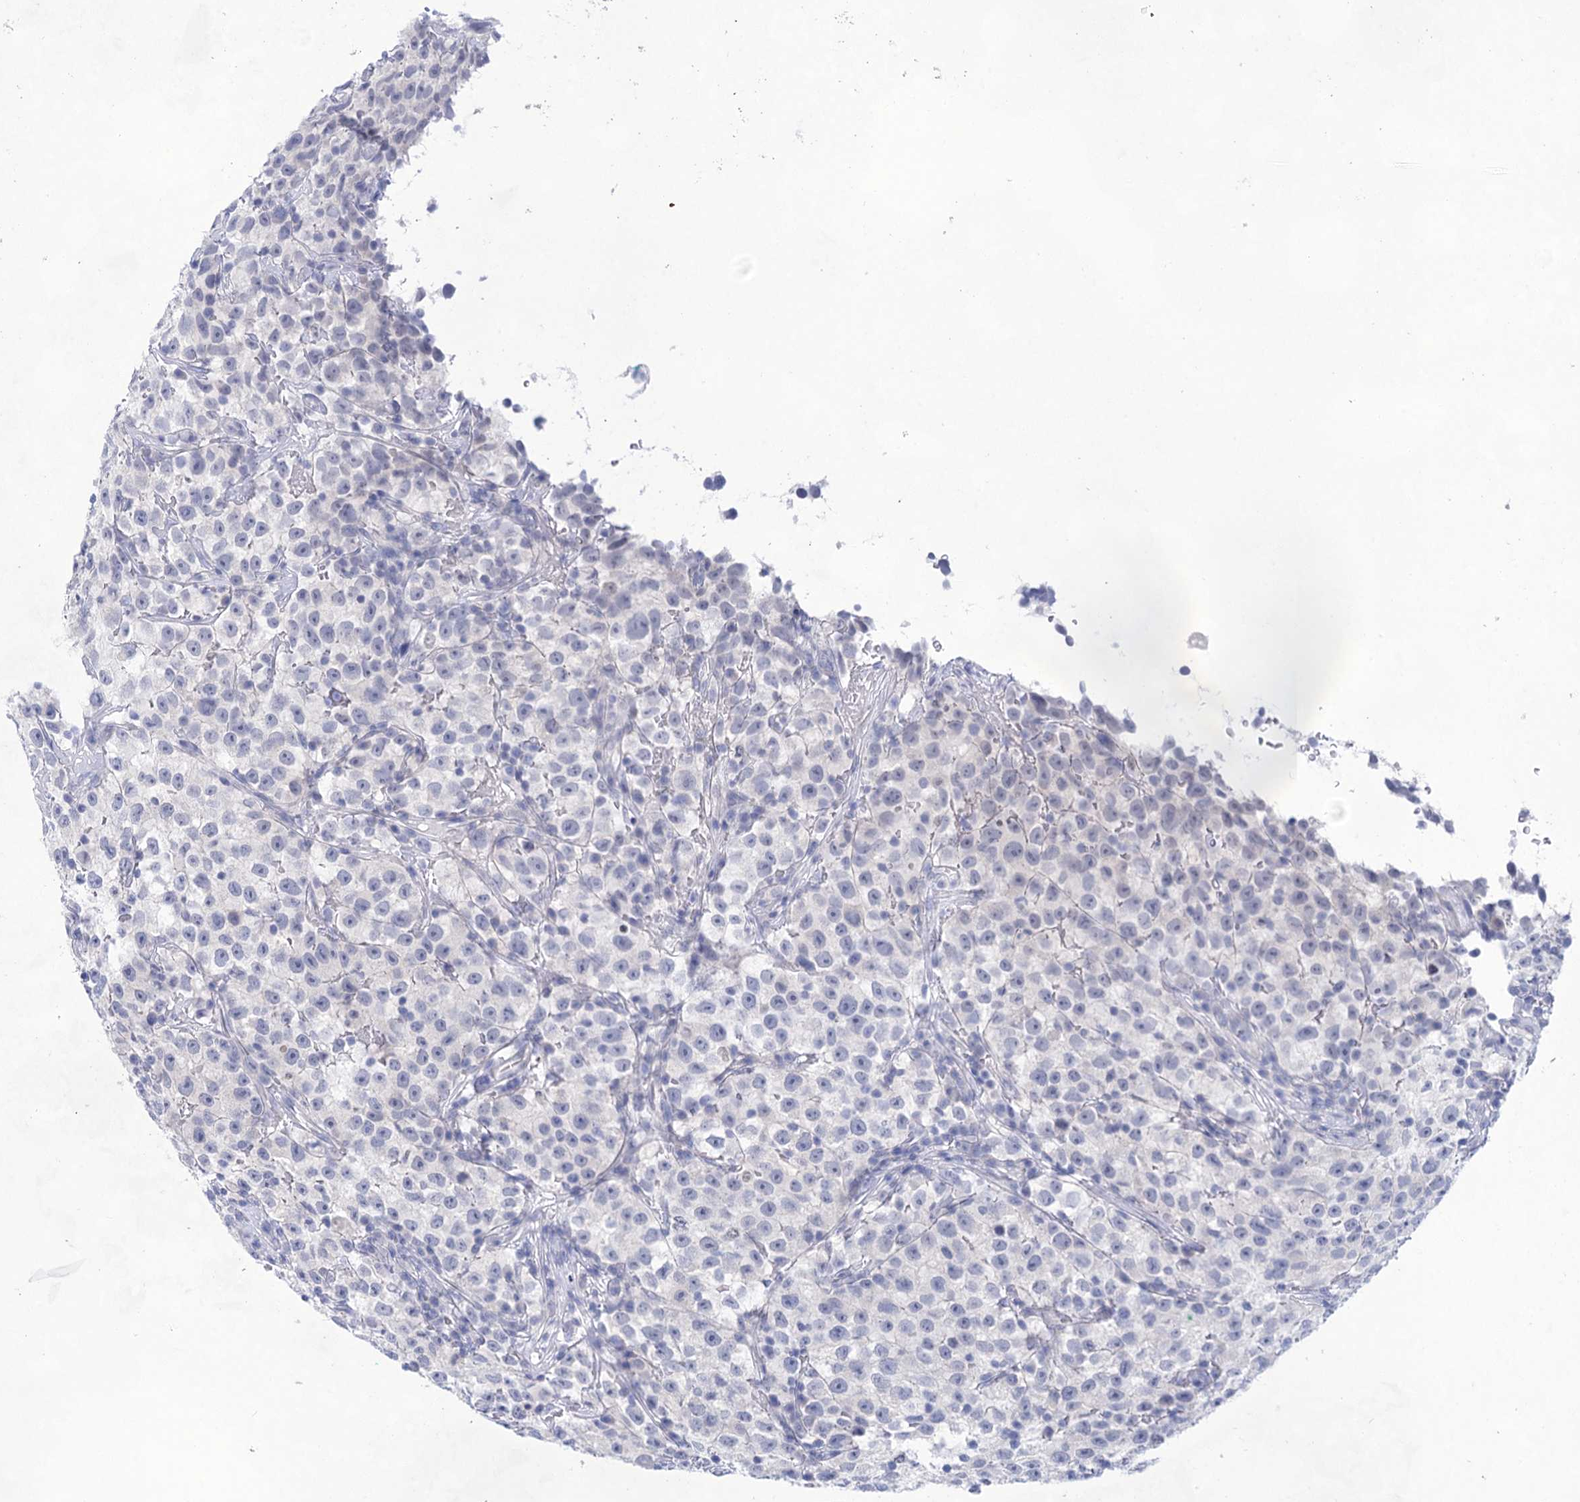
{"staining": {"intensity": "negative", "quantity": "none", "location": "none"}, "tissue": "testis cancer", "cell_type": "Tumor cells", "image_type": "cancer", "snomed": [{"axis": "morphology", "description": "Seminoma, NOS"}, {"axis": "topography", "description": "Testis"}], "caption": "Tumor cells are negative for protein expression in human seminoma (testis).", "gene": "LALBA", "patient": {"sex": "male", "age": 22}}